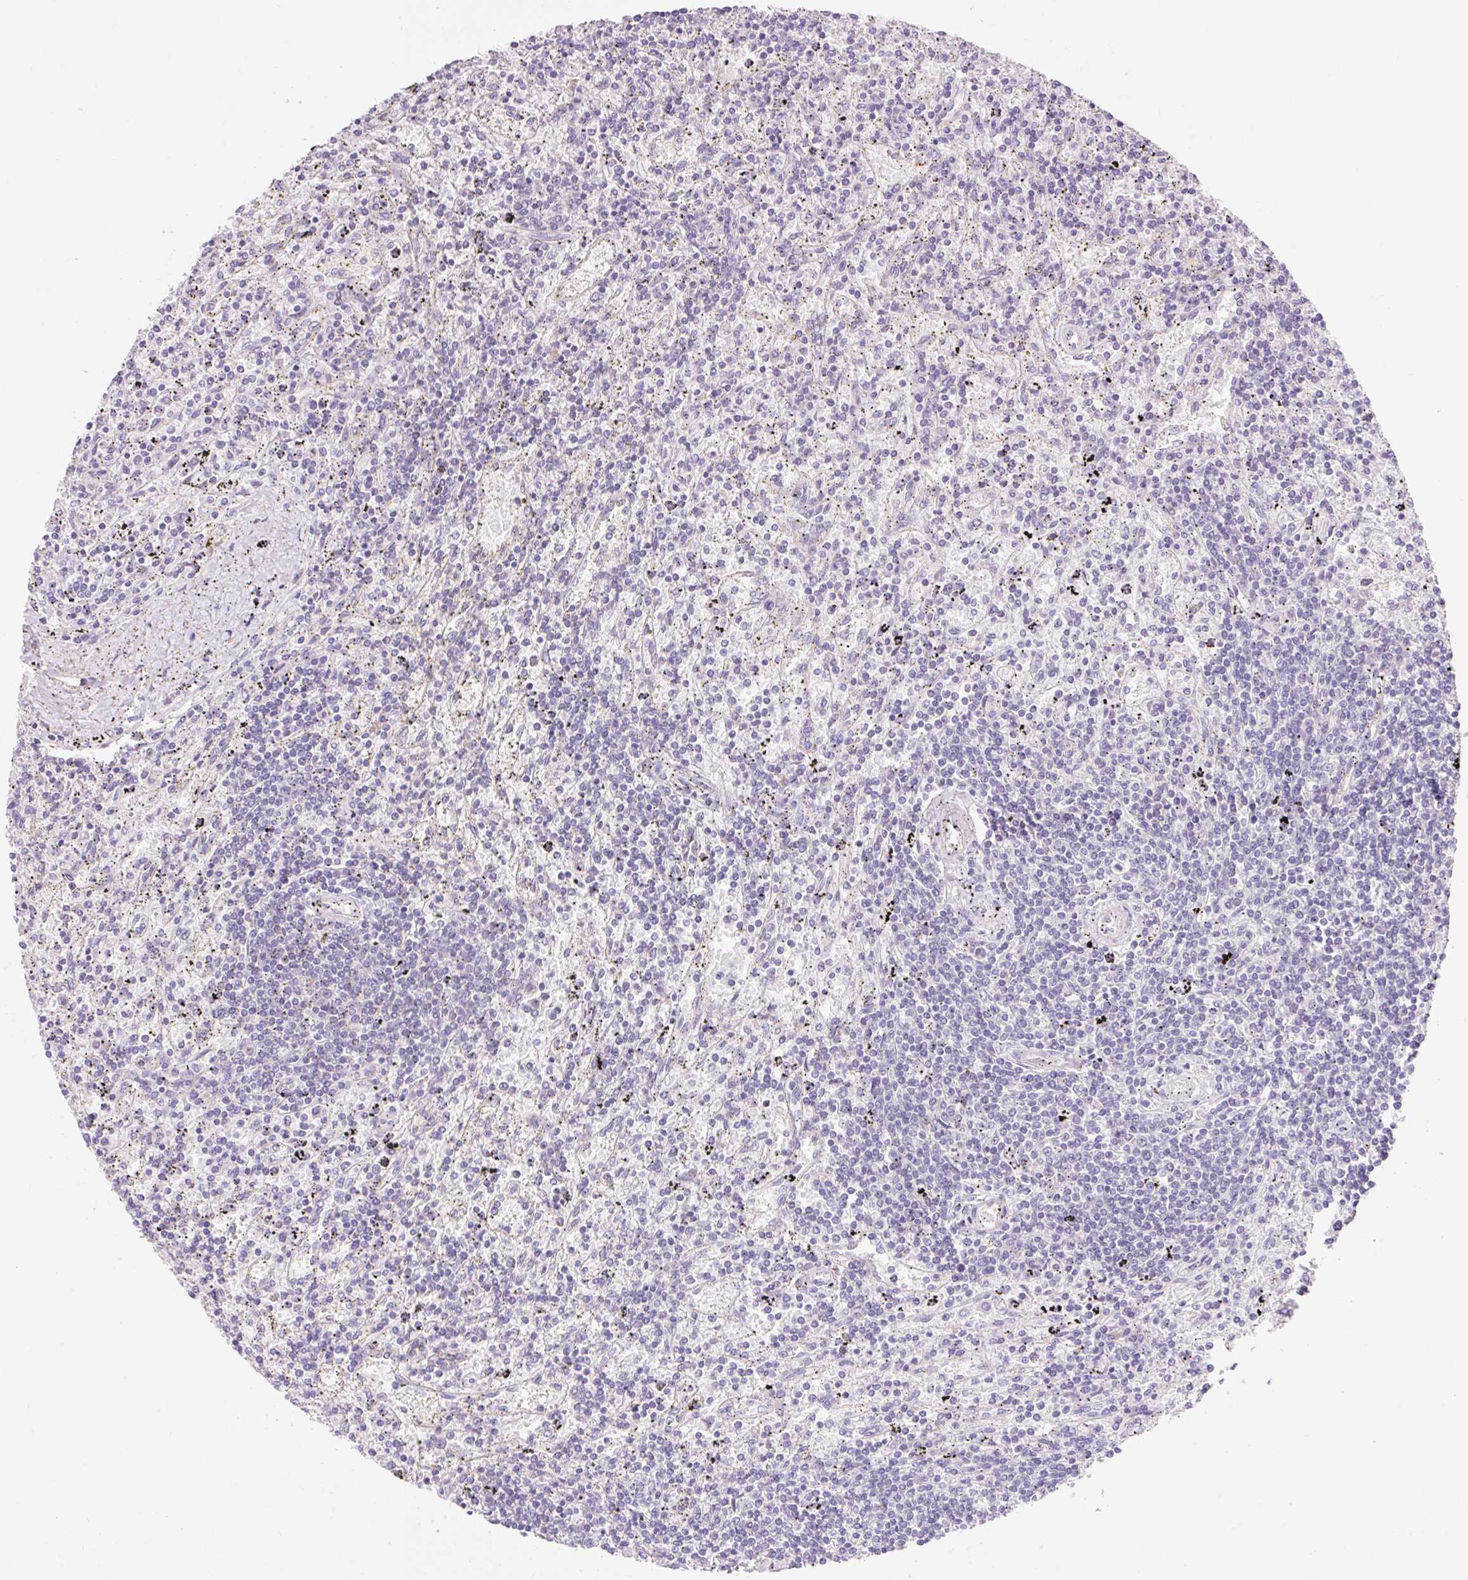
{"staining": {"intensity": "negative", "quantity": "none", "location": "none"}, "tissue": "lymphoma", "cell_type": "Tumor cells", "image_type": "cancer", "snomed": [{"axis": "morphology", "description": "Malignant lymphoma, non-Hodgkin's type, Low grade"}, {"axis": "topography", "description": "Spleen"}], "caption": "Tumor cells show no significant staining in low-grade malignant lymphoma, non-Hodgkin's type. Nuclei are stained in blue.", "gene": "CELF6", "patient": {"sex": "male", "age": 76}}